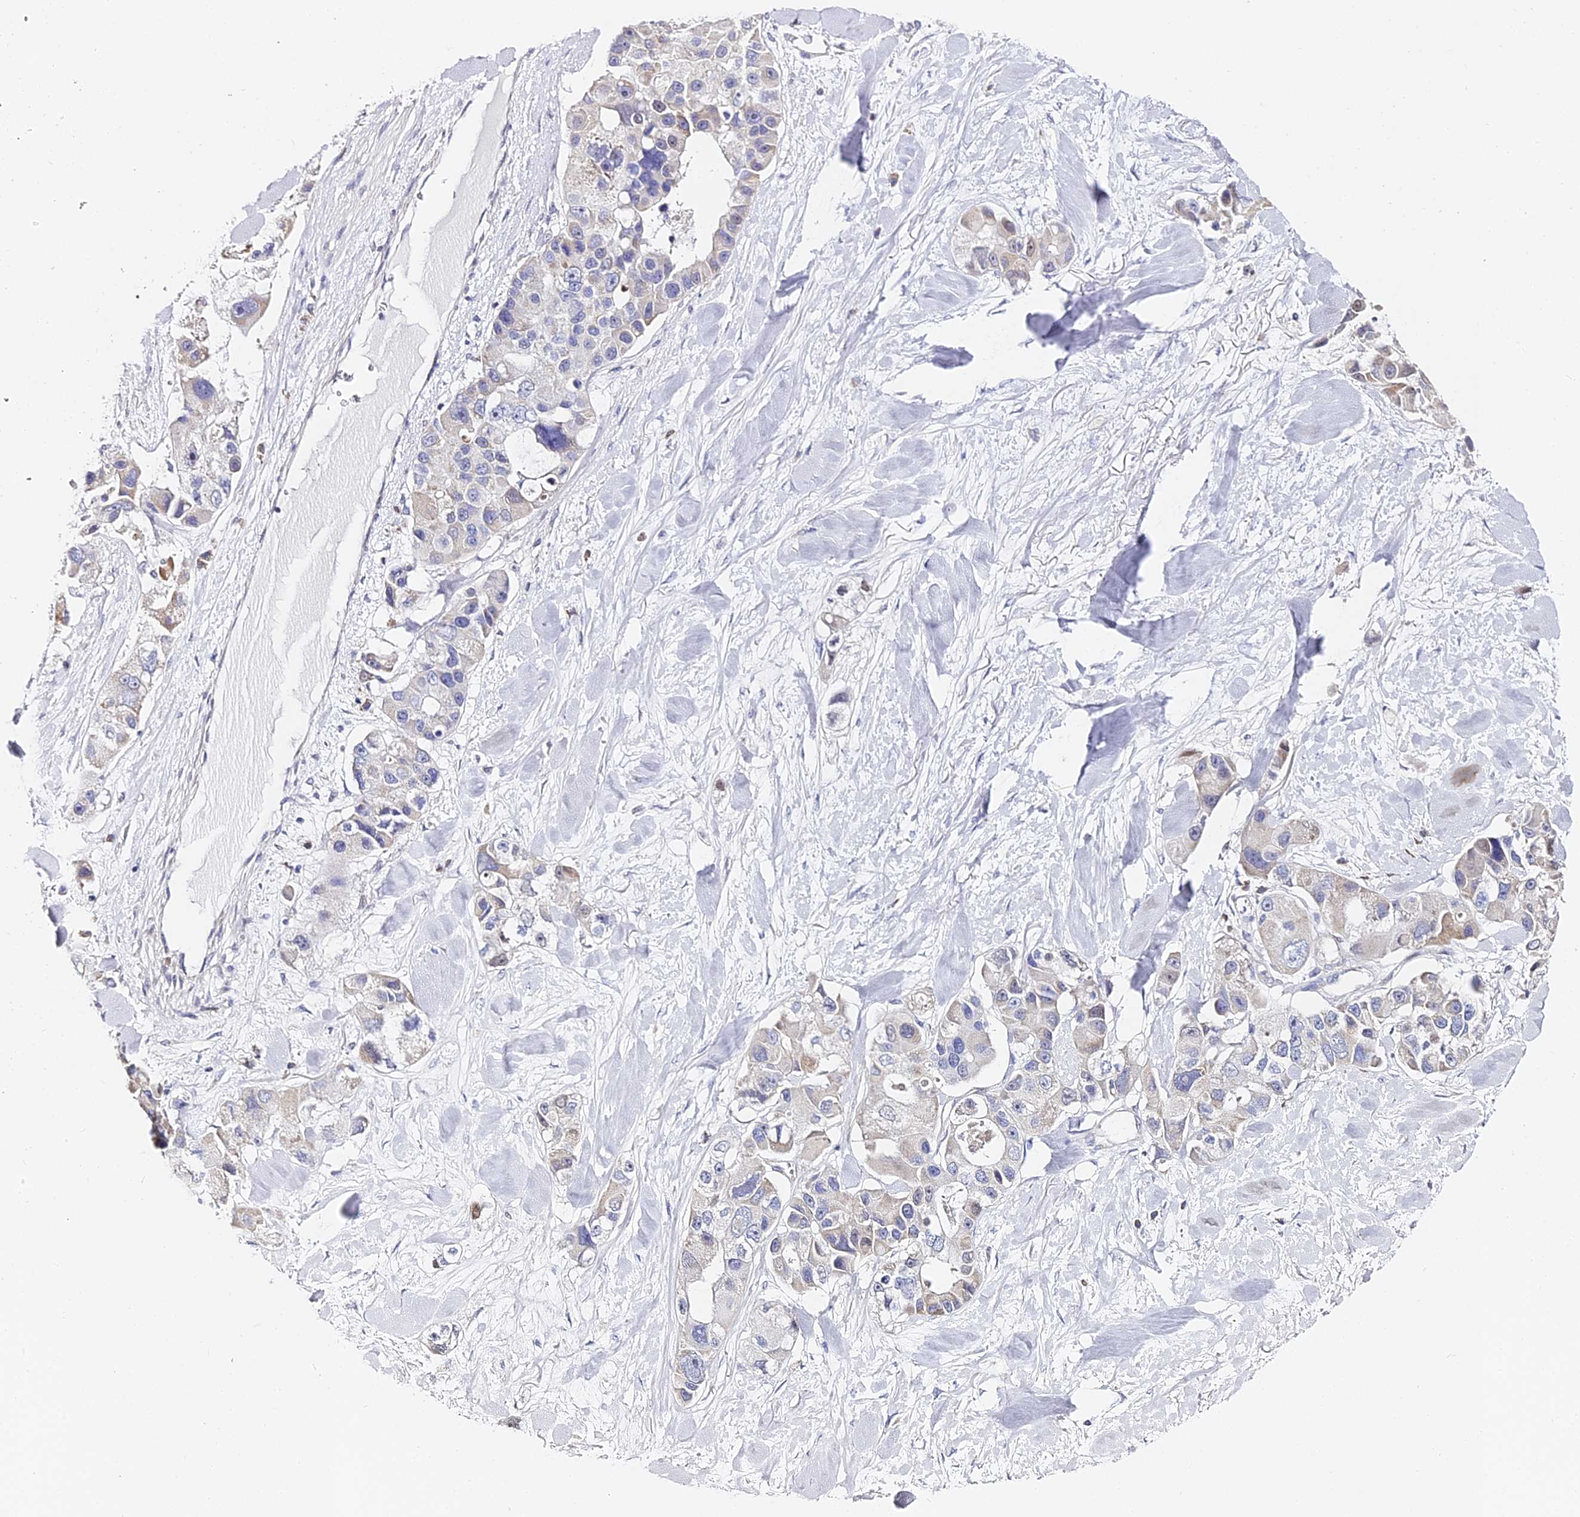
{"staining": {"intensity": "weak", "quantity": "<25%", "location": "nuclear"}, "tissue": "lung cancer", "cell_type": "Tumor cells", "image_type": "cancer", "snomed": [{"axis": "morphology", "description": "Adenocarcinoma, NOS"}, {"axis": "topography", "description": "Lung"}], "caption": "An IHC histopathology image of lung adenocarcinoma is shown. There is no staining in tumor cells of lung adenocarcinoma.", "gene": "SERP1", "patient": {"sex": "female", "age": 54}}